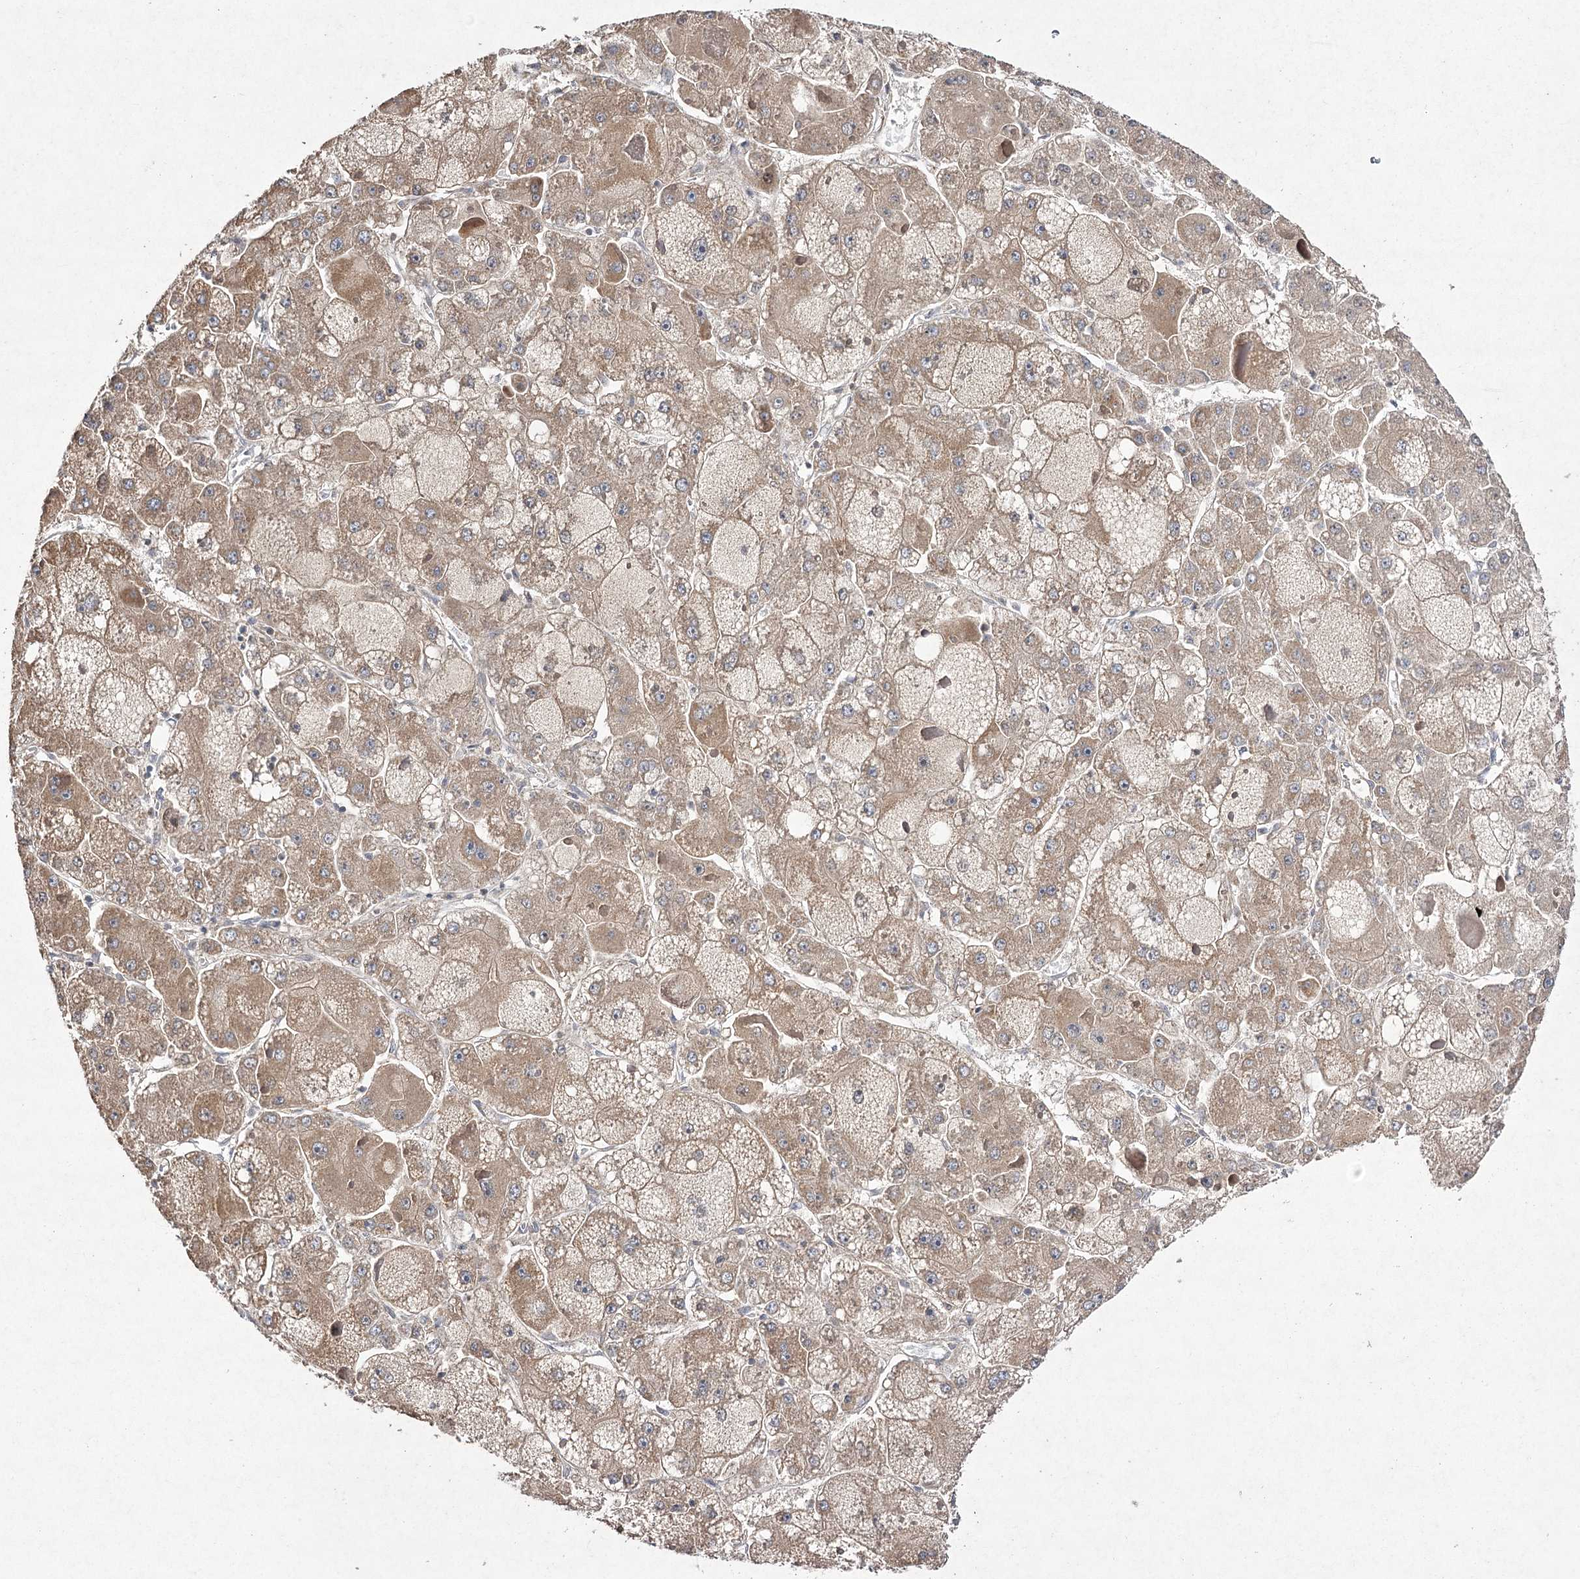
{"staining": {"intensity": "weak", "quantity": ">75%", "location": "cytoplasmic/membranous"}, "tissue": "liver cancer", "cell_type": "Tumor cells", "image_type": "cancer", "snomed": [{"axis": "morphology", "description": "Carcinoma, Hepatocellular, NOS"}, {"axis": "topography", "description": "Liver"}], "caption": "Weak cytoplasmic/membranous staining for a protein is identified in approximately >75% of tumor cells of liver cancer (hepatocellular carcinoma) using IHC.", "gene": "FANCL", "patient": {"sex": "female", "age": 73}}